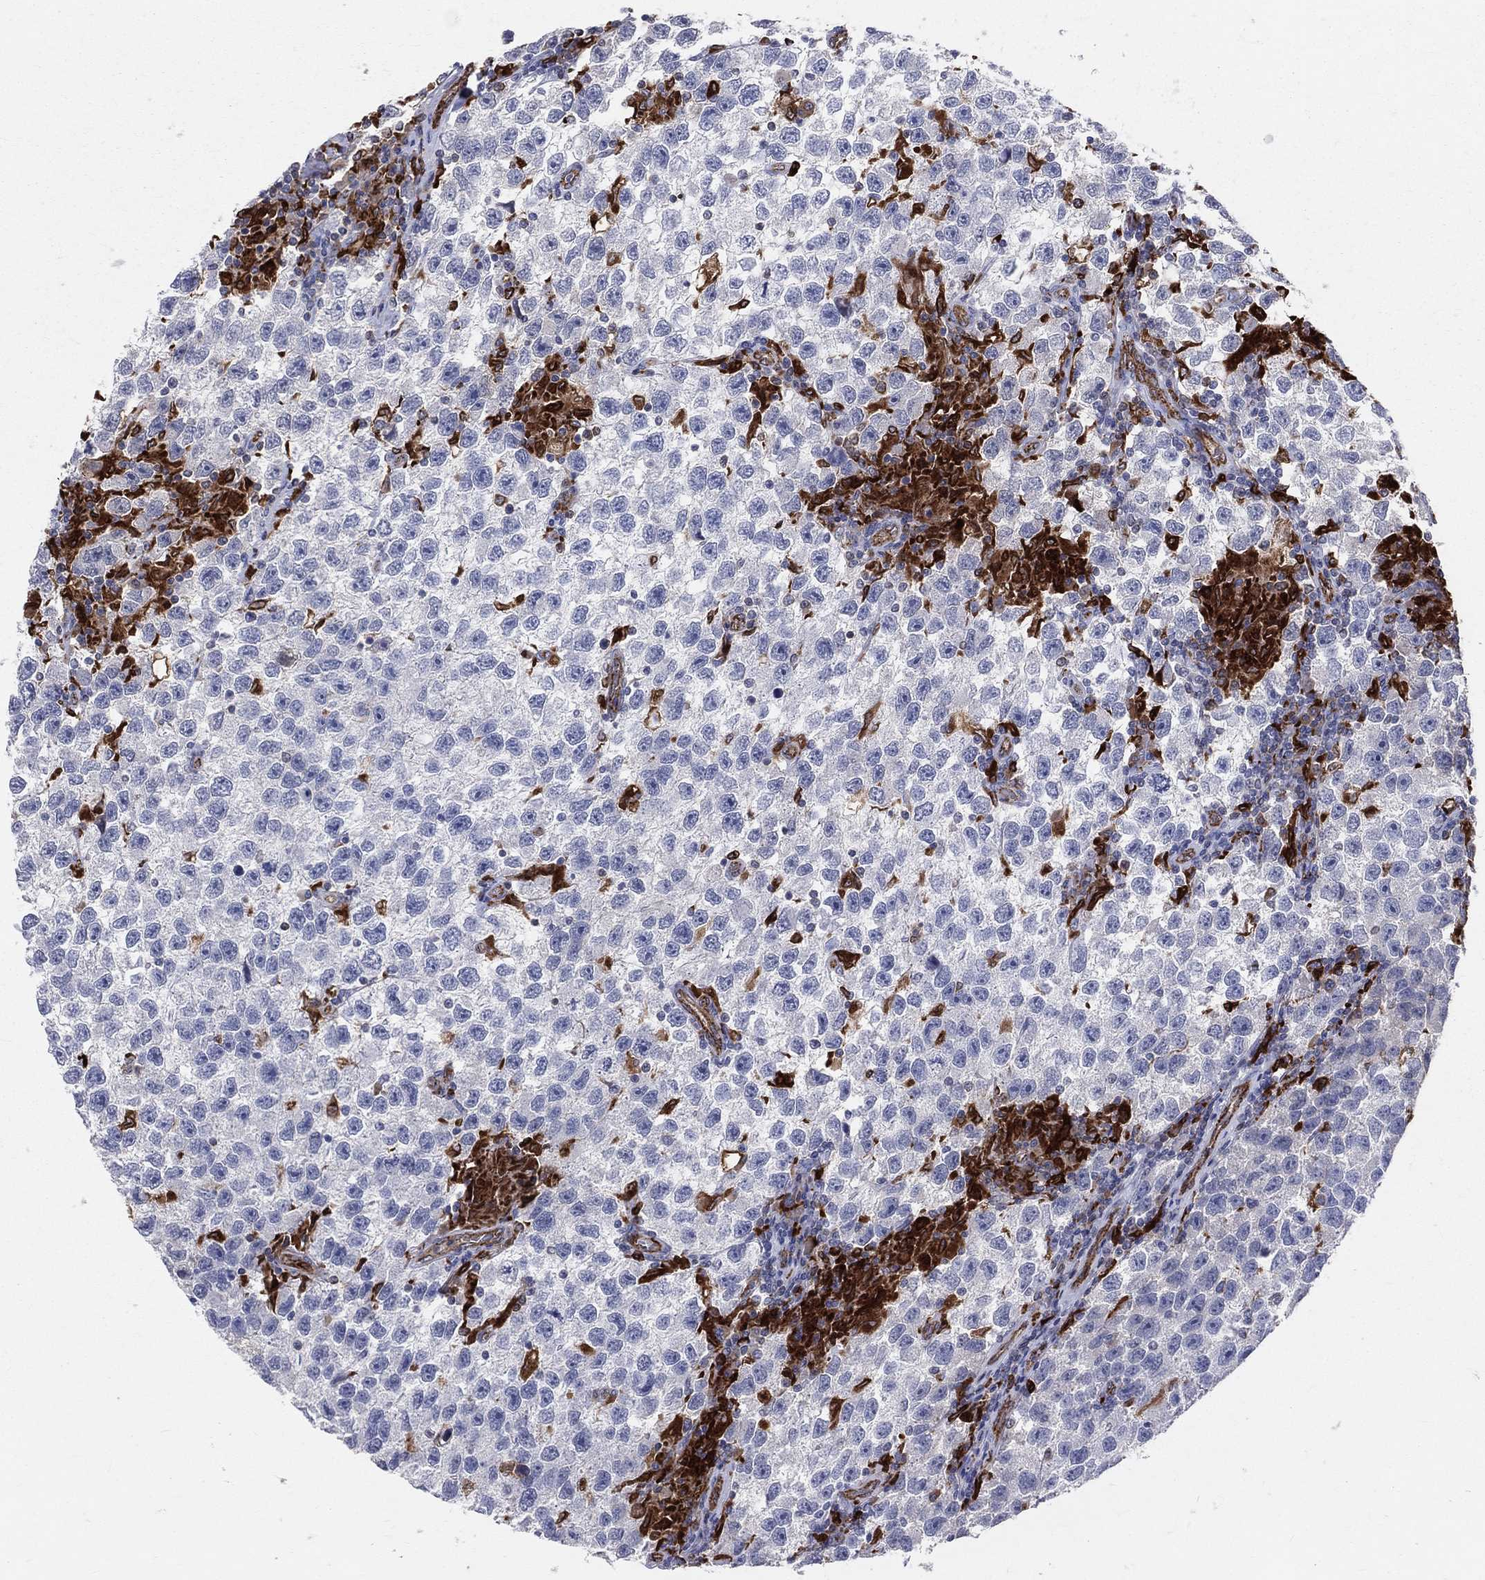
{"staining": {"intensity": "negative", "quantity": "none", "location": "none"}, "tissue": "testis cancer", "cell_type": "Tumor cells", "image_type": "cancer", "snomed": [{"axis": "morphology", "description": "Seminoma, NOS"}, {"axis": "topography", "description": "Testis"}], "caption": "Immunohistochemical staining of human testis seminoma shows no significant positivity in tumor cells.", "gene": "CD74", "patient": {"sex": "male", "age": 26}}